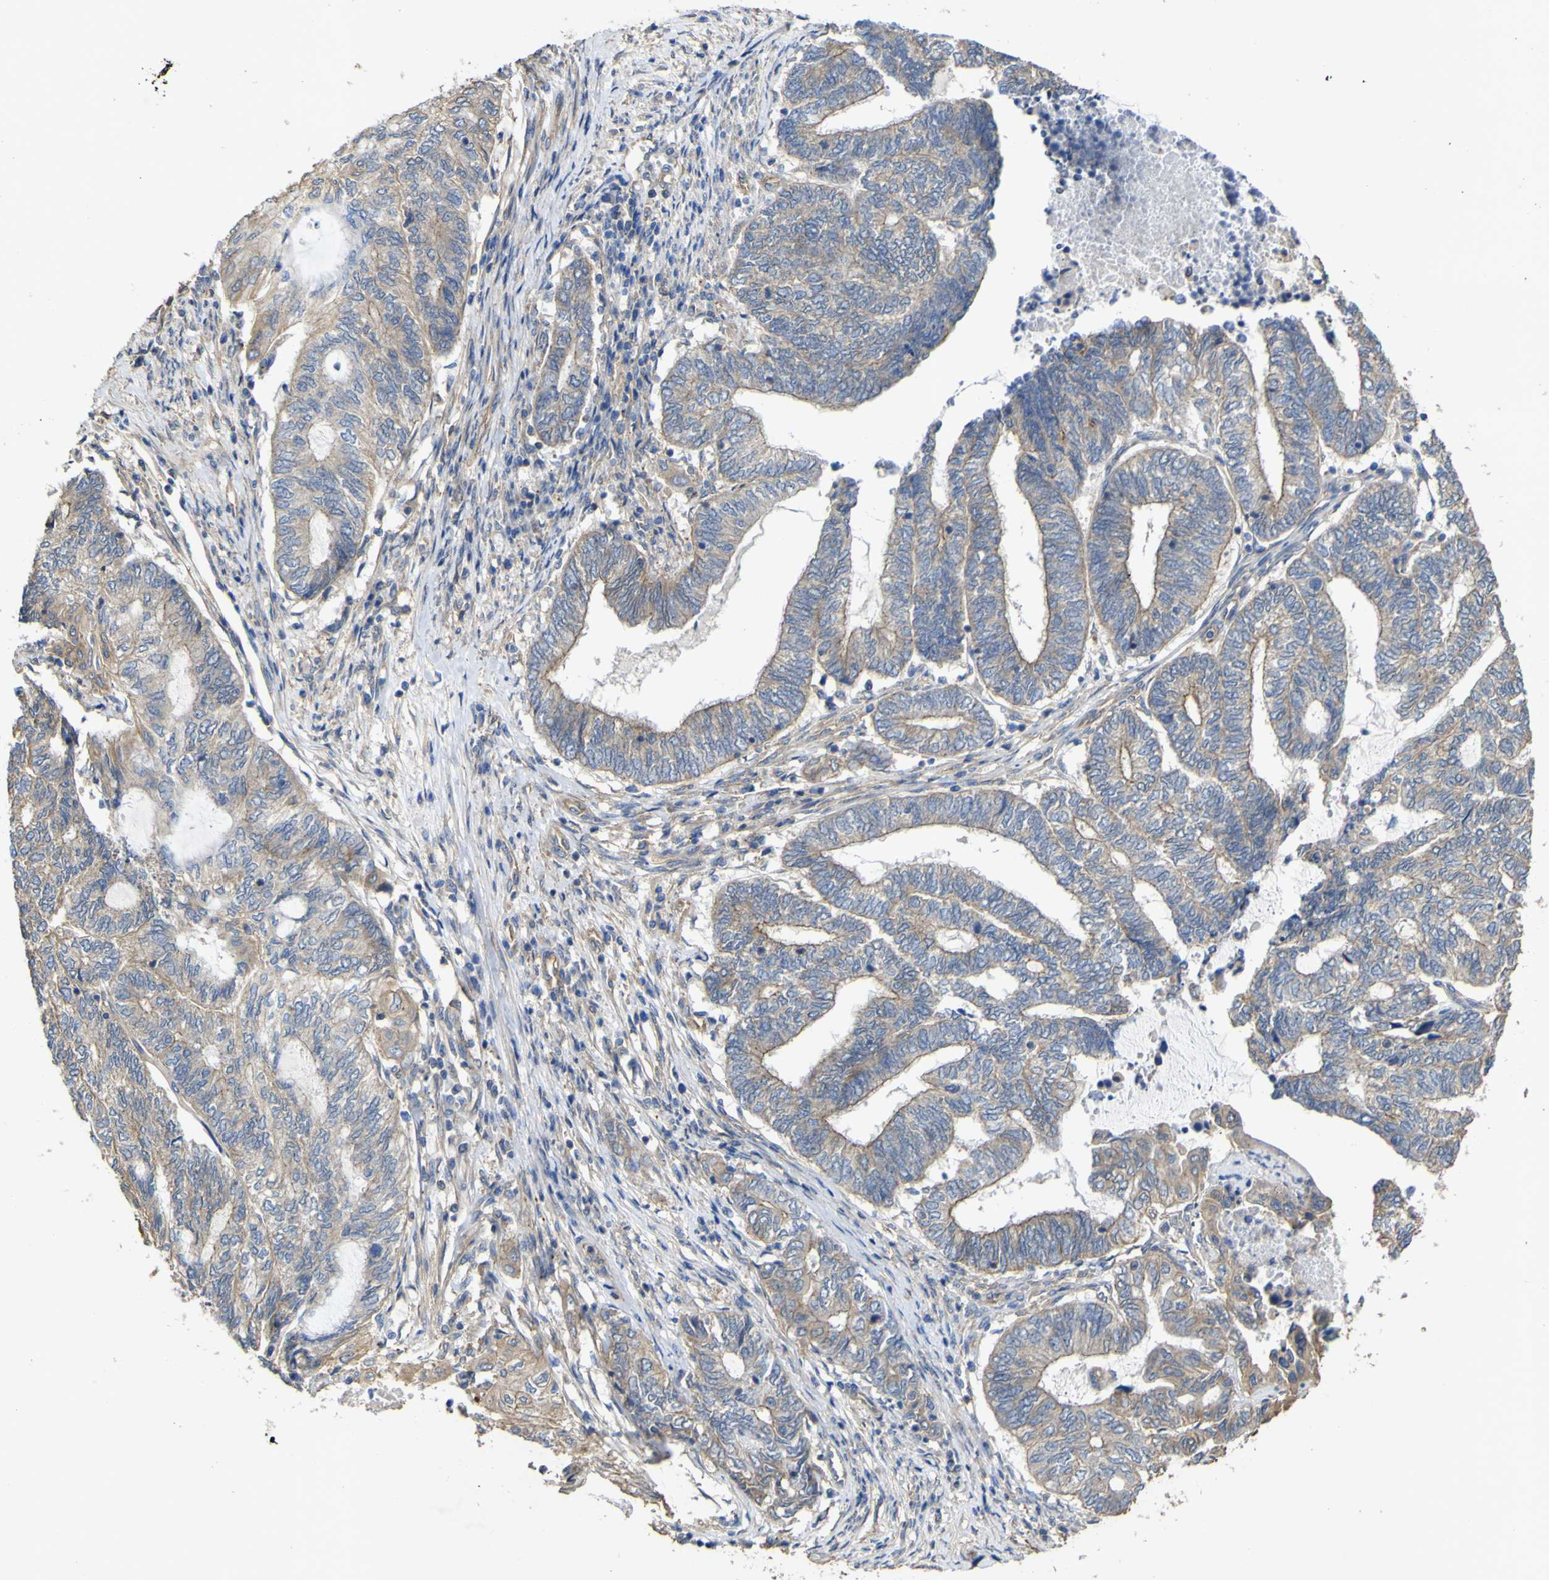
{"staining": {"intensity": "weak", "quantity": ">75%", "location": "cytoplasmic/membranous"}, "tissue": "endometrial cancer", "cell_type": "Tumor cells", "image_type": "cancer", "snomed": [{"axis": "morphology", "description": "Adenocarcinoma, NOS"}, {"axis": "topography", "description": "Uterus"}, {"axis": "topography", "description": "Endometrium"}], "caption": "Endometrial cancer tissue exhibits weak cytoplasmic/membranous positivity in approximately >75% of tumor cells", "gene": "TNFSF15", "patient": {"sex": "female", "age": 70}}